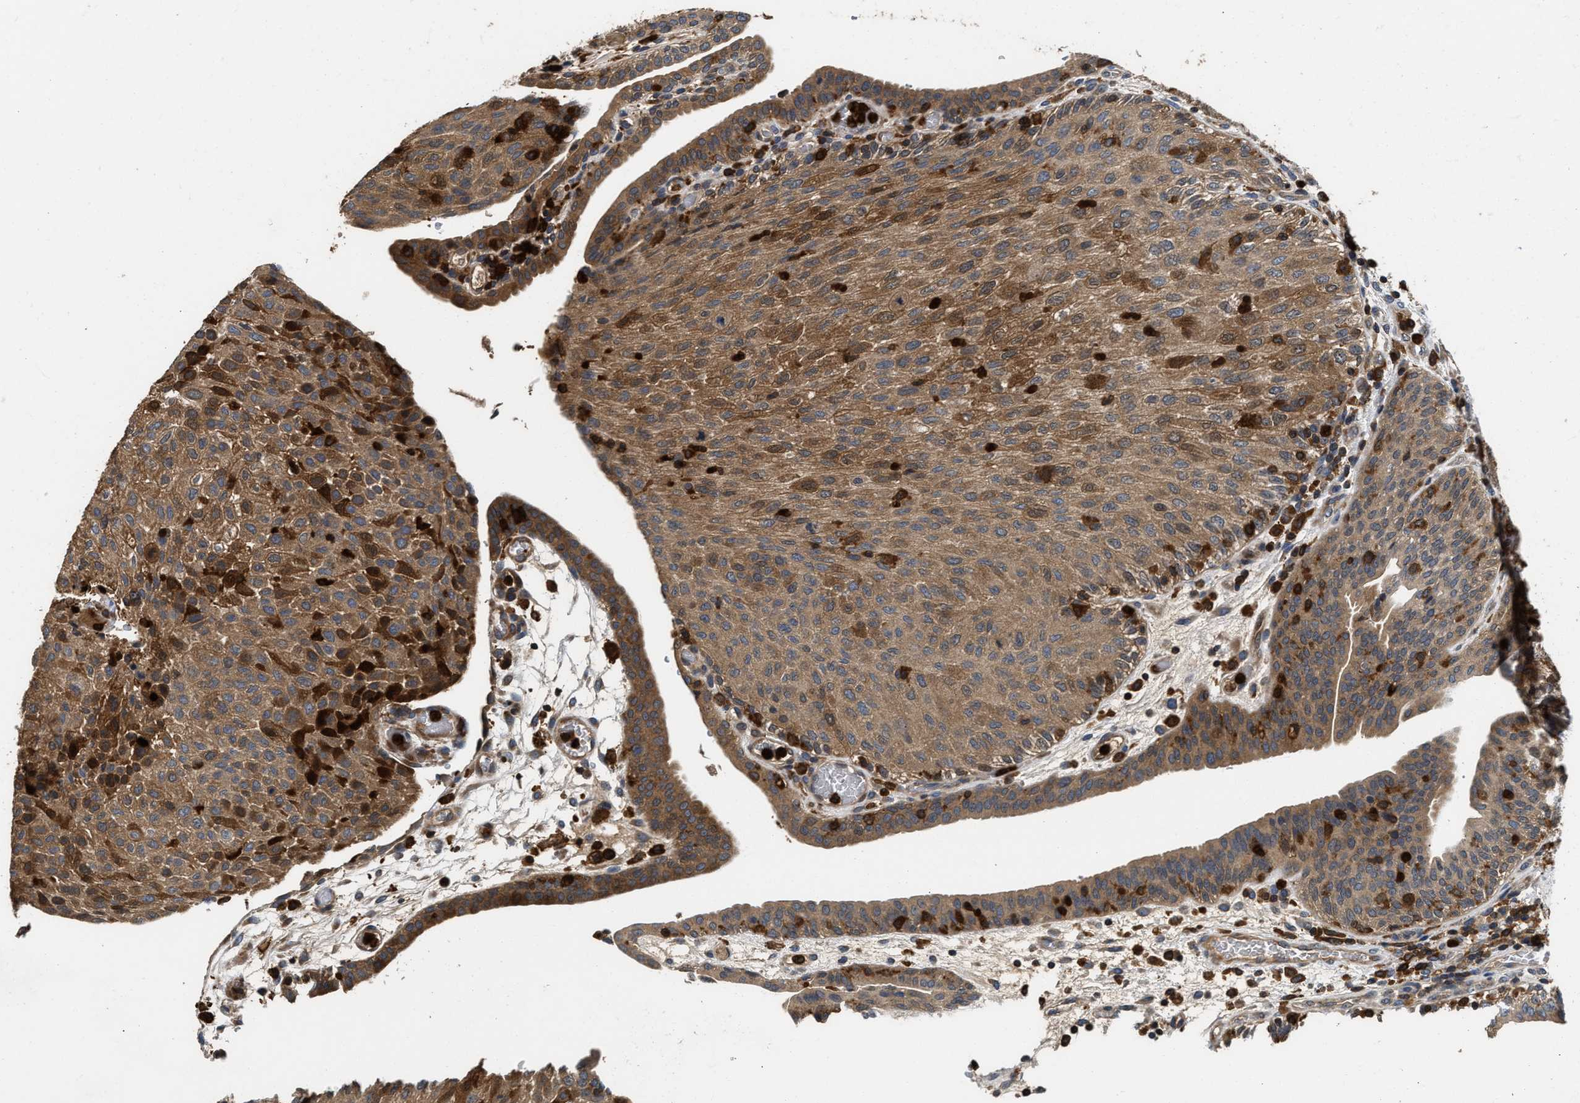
{"staining": {"intensity": "strong", "quantity": ">75%", "location": "cytoplasmic/membranous"}, "tissue": "urothelial cancer", "cell_type": "Tumor cells", "image_type": "cancer", "snomed": [{"axis": "morphology", "description": "Urothelial carcinoma, Low grade"}, {"axis": "morphology", "description": "Urothelial carcinoma, High grade"}, {"axis": "topography", "description": "Urinary bladder"}], "caption": "A high-resolution histopathology image shows IHC staining of urothelial cancer, which demonstrates strong cytoplasmic/membranous staining in approximately >75% of tumor cells.", "gene": "OSTF1", "patient": {"sex": "male", "age": 35}}